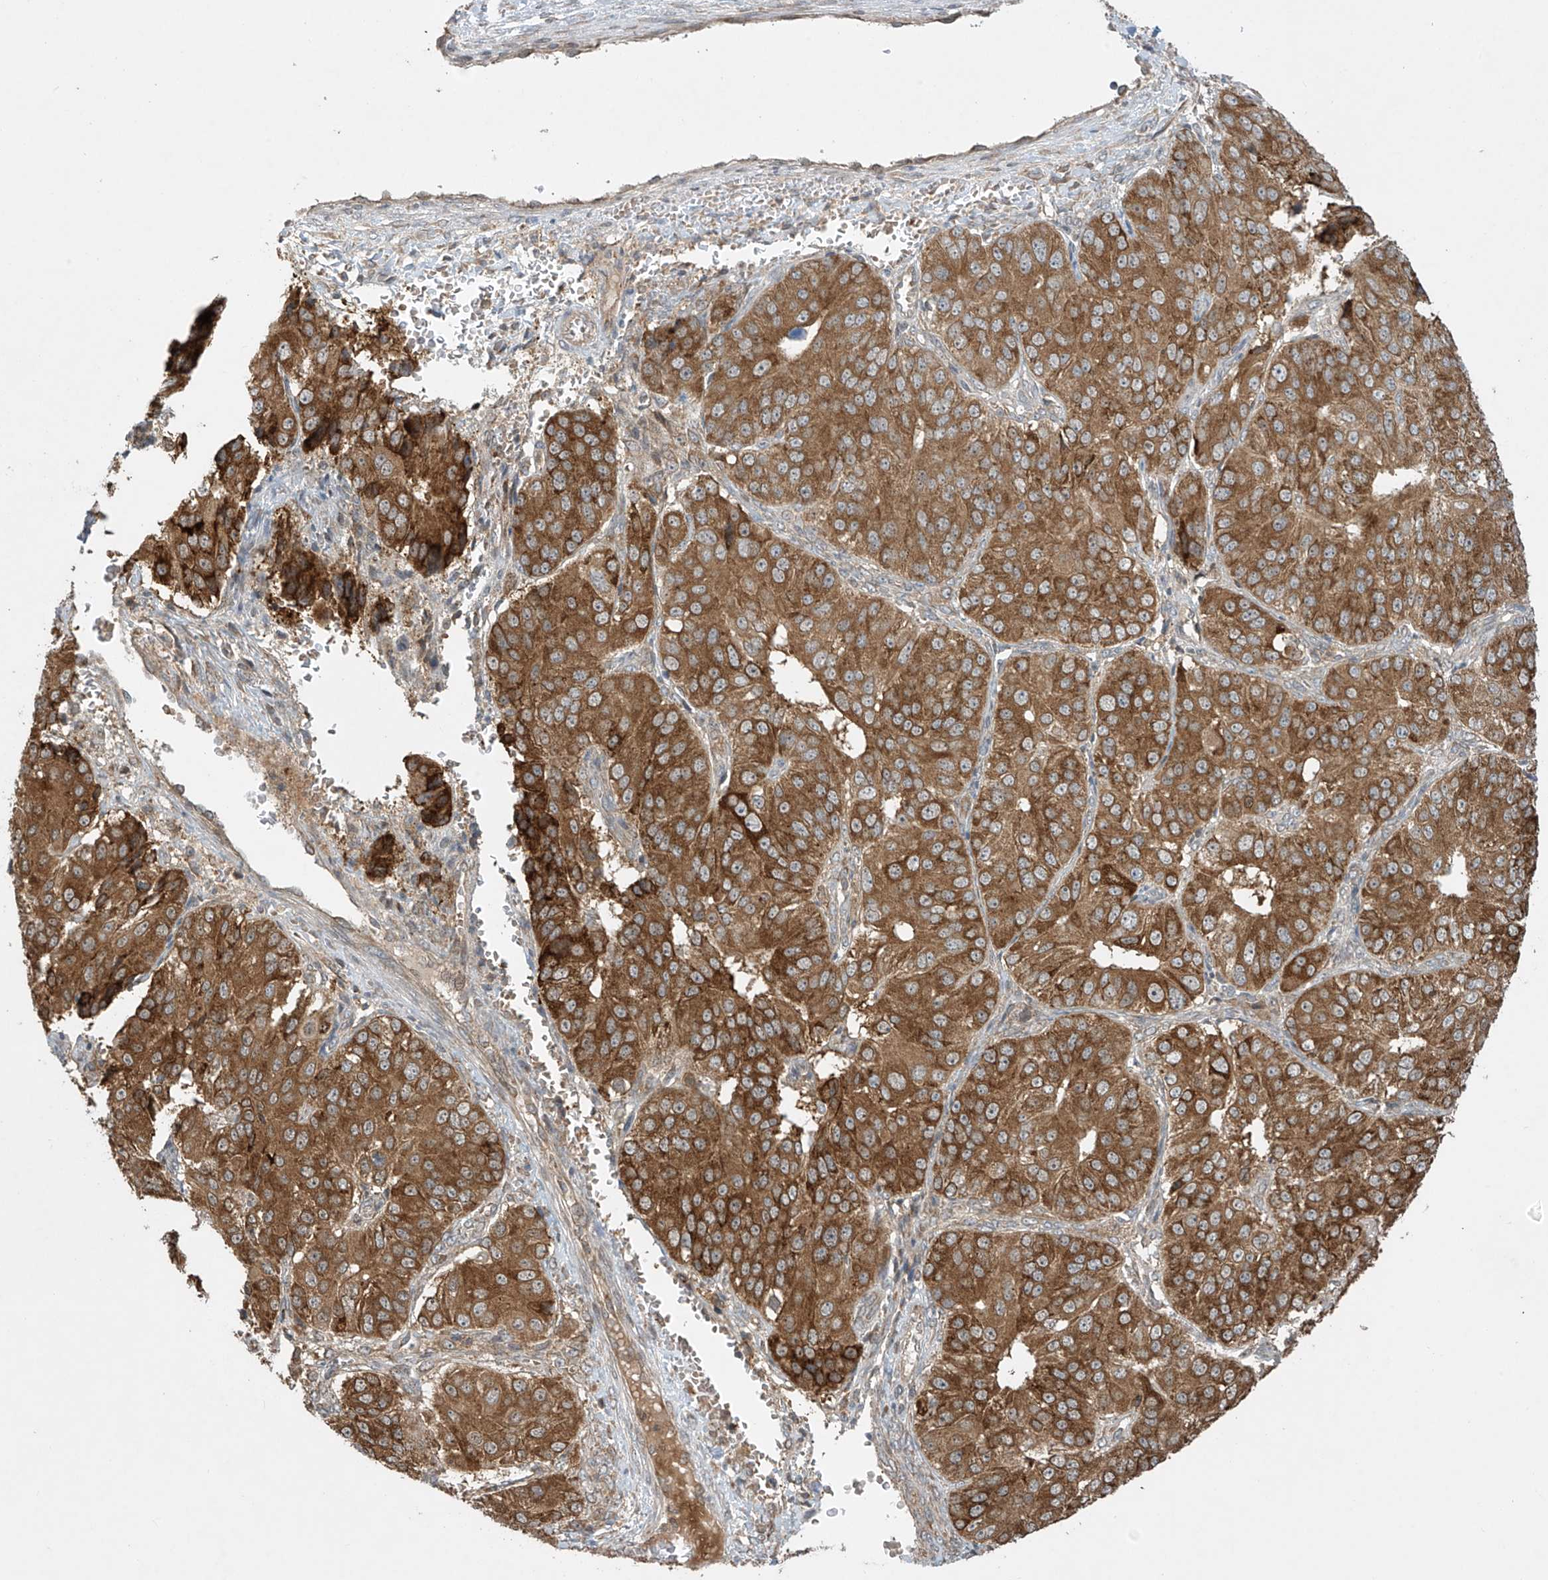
{"staining": {"intensity": "moderate", "quantity": ">75%", "location": "cytoplasmic/membranous"}, "tissue": "ovarian cancer", "cell_type": "Tumor cells", "image_type": "cancer", "snomed": [{"axis": "morphology", "description": "Carcinoma, endometroid"}, {"axis": "topography", "description": "Ovary"}], "caption": "This histopathology image exhibits ovarian endometroid carcinoma stained with IHC to label a protein in brown. The cytoplasmic/membranous of tumor cells show moderate positivity for the protein. Nuclei are counter-stained blue.", "gene": "PPAT", "patient": {"sex": "female", "age": 51}}